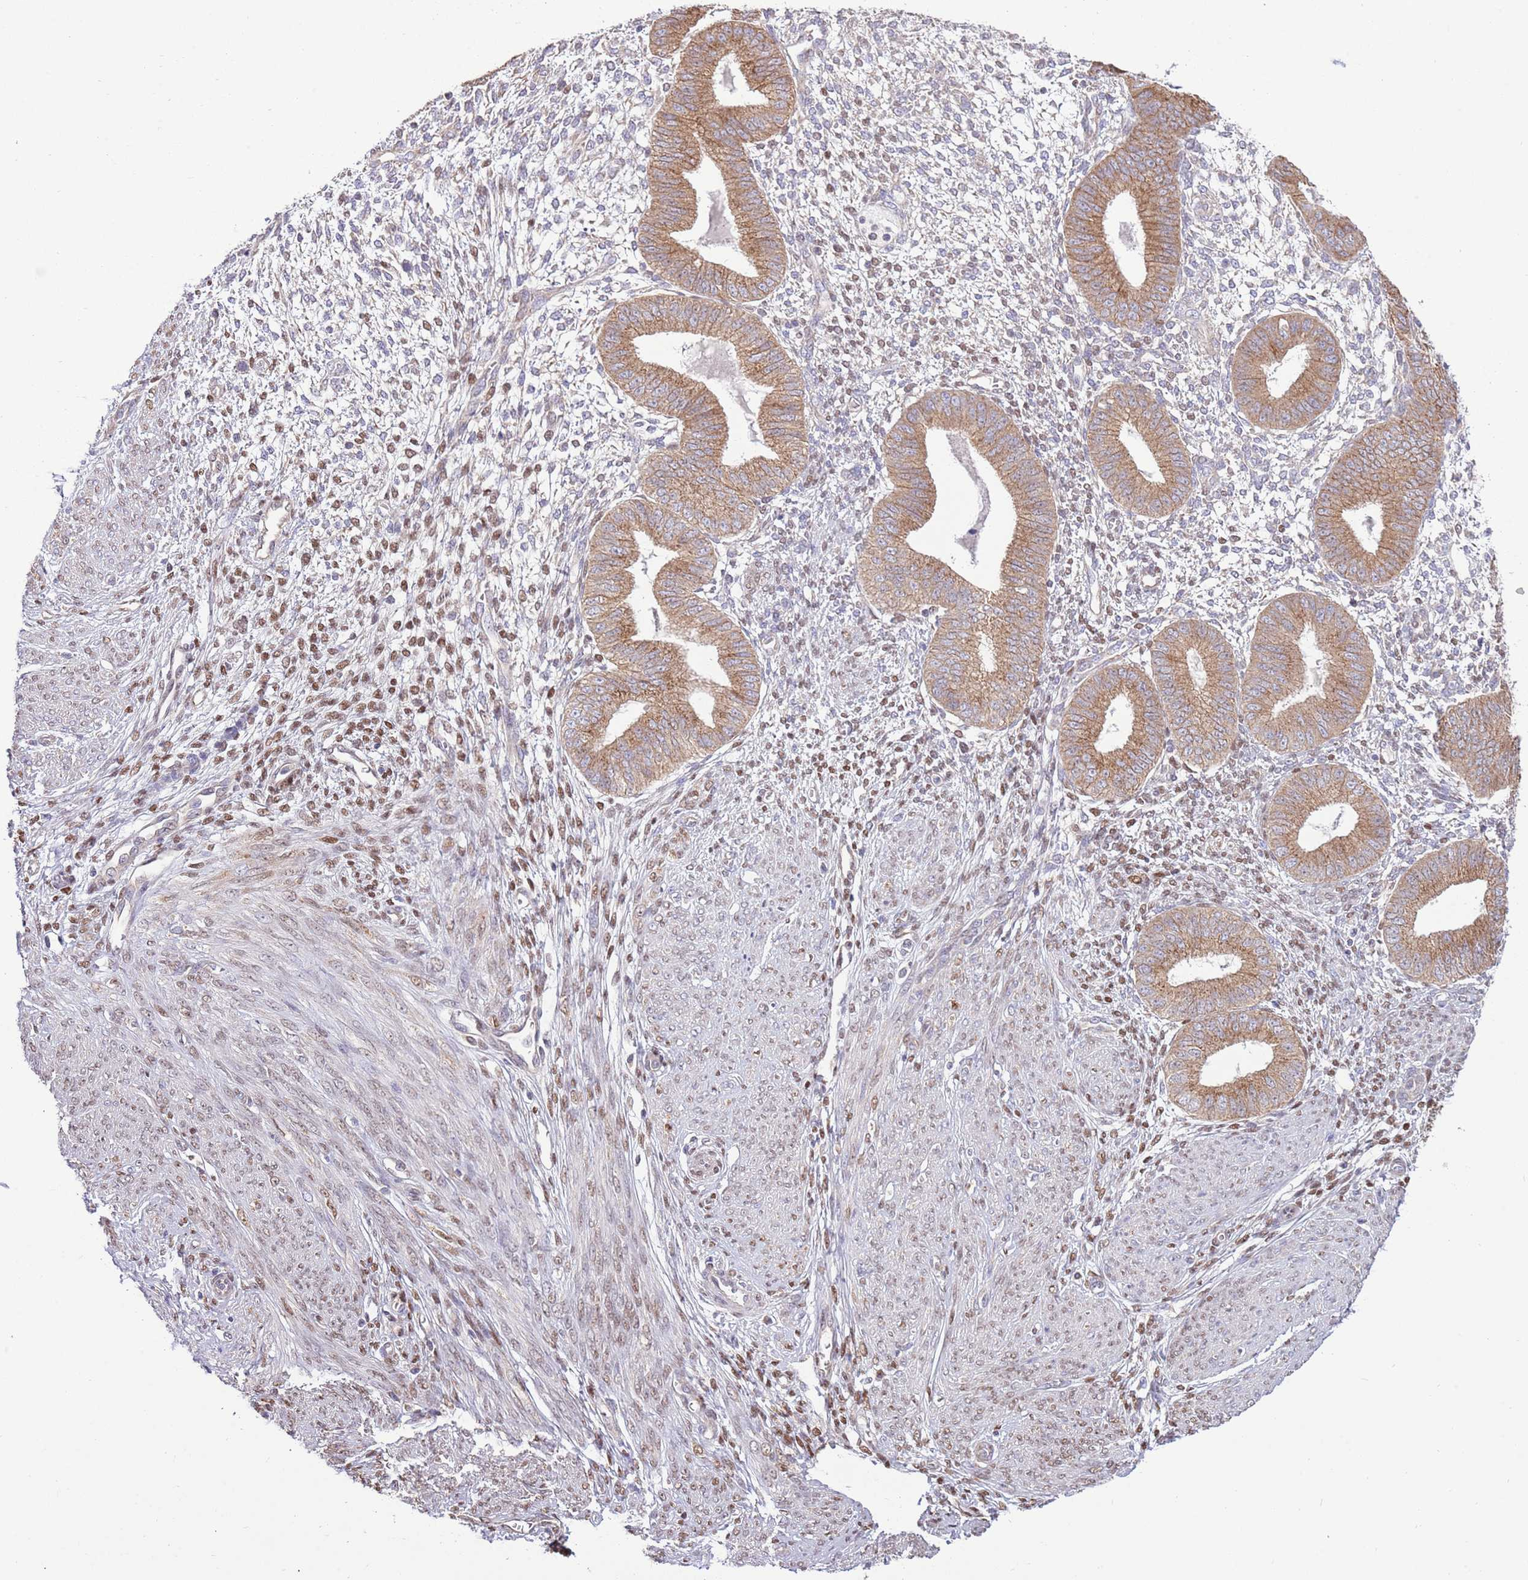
{"staining": {"intensity": "moderate", "quantity": "25%-75%", "location": "nuclear"}, "tissue": "endometrium", "cell_type": "Cells in endometrial stroma", "image_type": "normal", "snomed": [{"axis": "morphology", "description": "Normal tissue, NOS"}, {"axis": "topography", "description": "Endometrium"}], "caption": "Immunohistochemical staining of normal endometrium shows medium levels of moderate nuclear positivity in about 25%-75% of cells in endometrial stroma. The protein is shown in brown color, while the nuclei are stained blue.", "gene": "ARL2BP", "patient": {"sex": "female", "age": 49}}